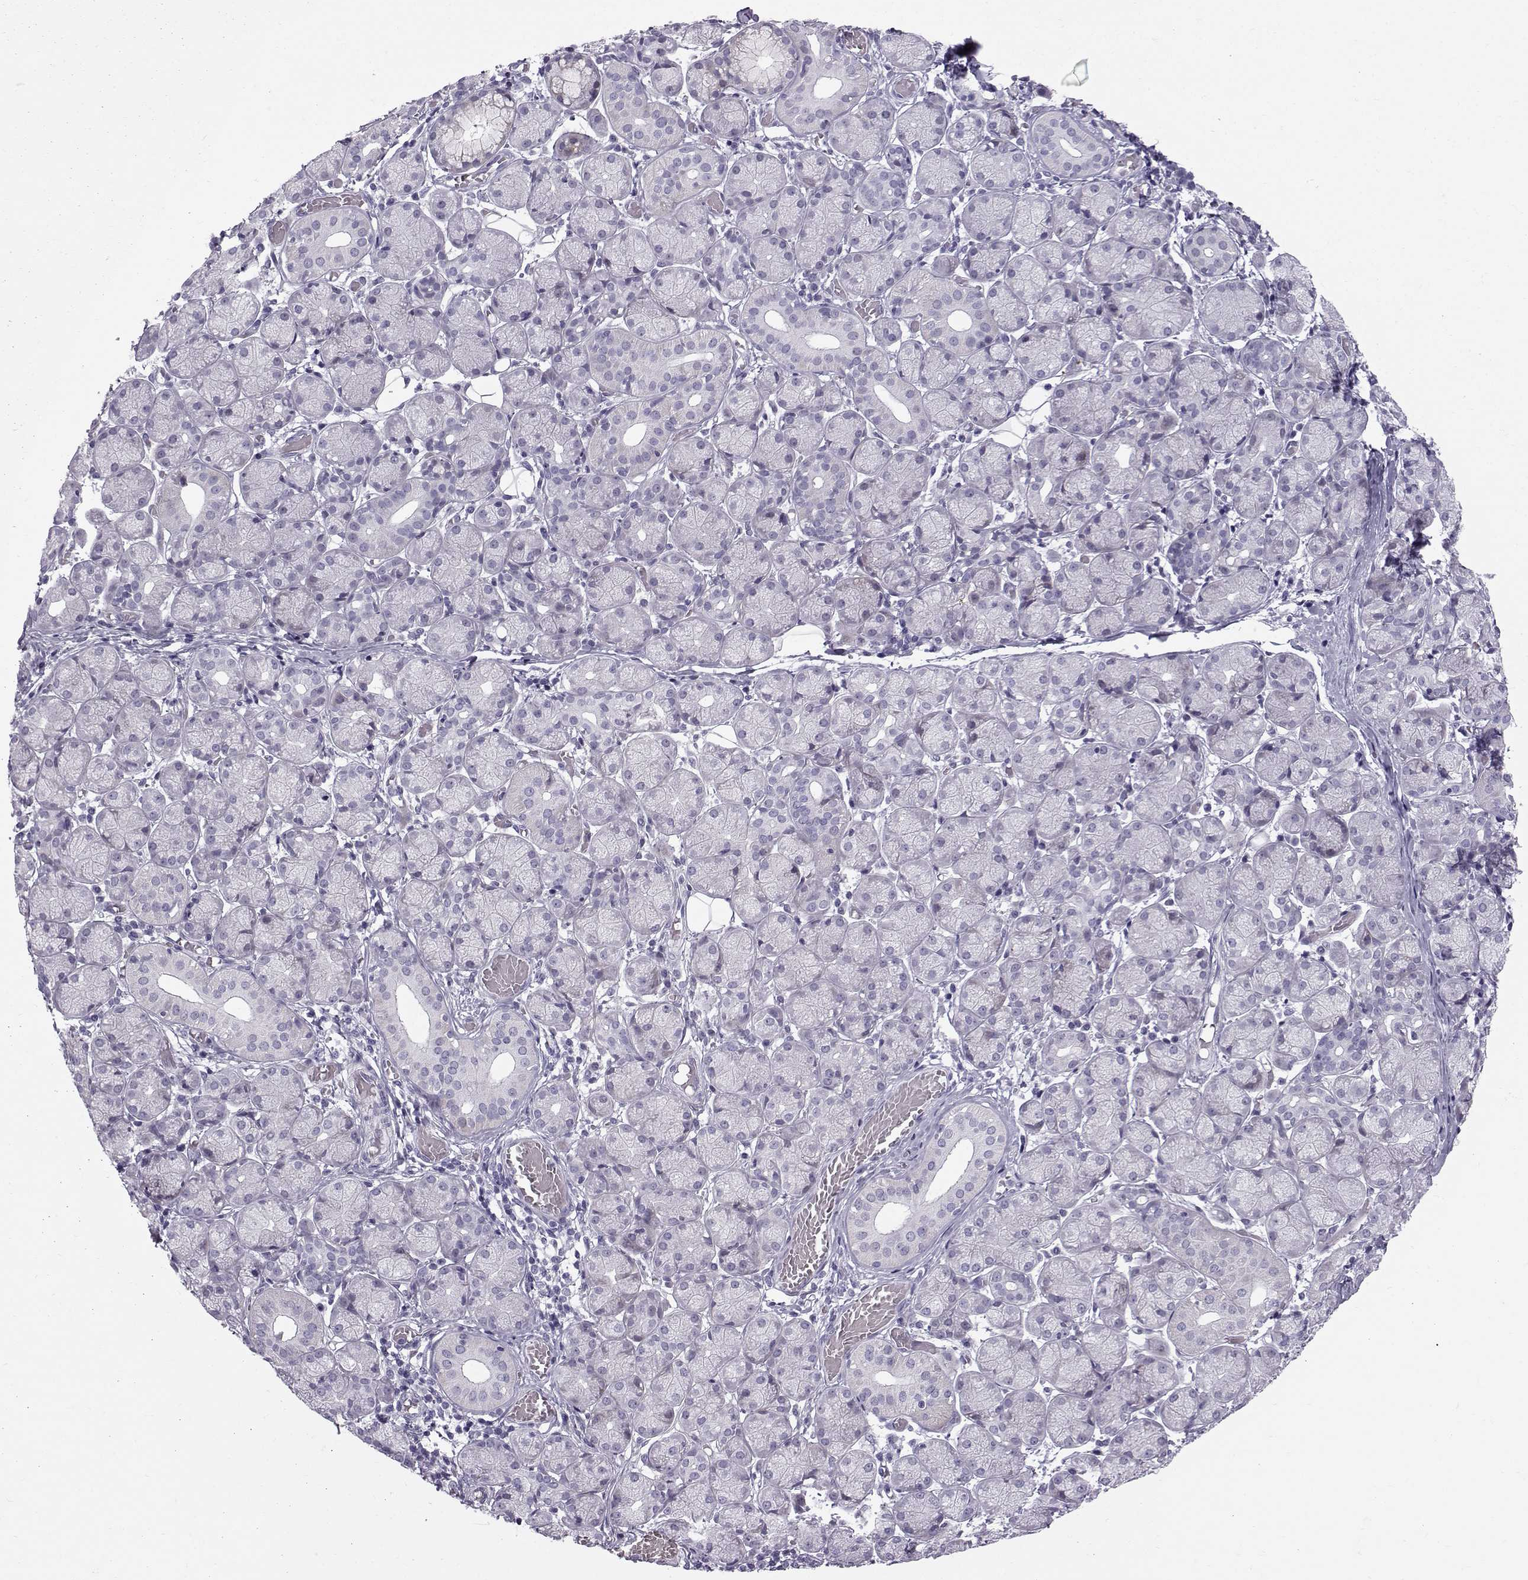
{"staining": {"intensity": "negative", "quantity": "none", "location": "none"}, "tissue": "salivary gland", "cell_type": "Glandular cells", "image_type": "normal", "snomed": [{"axis": "morphology", "description": "Normal tissue, NOS"}, {"axis": "topography", "description": "Salivary gland"}, {"axis": "topography", "description": "Peripheral nerve tissue"}], "caption": "This is a photomicrograph of immunohistochemistry (IHC) staining of unremarkable salivary gland, which shows no positivity in glandular cells.", "gene": "DMRT3", "patient": {"sex": "female", "age": 24}}